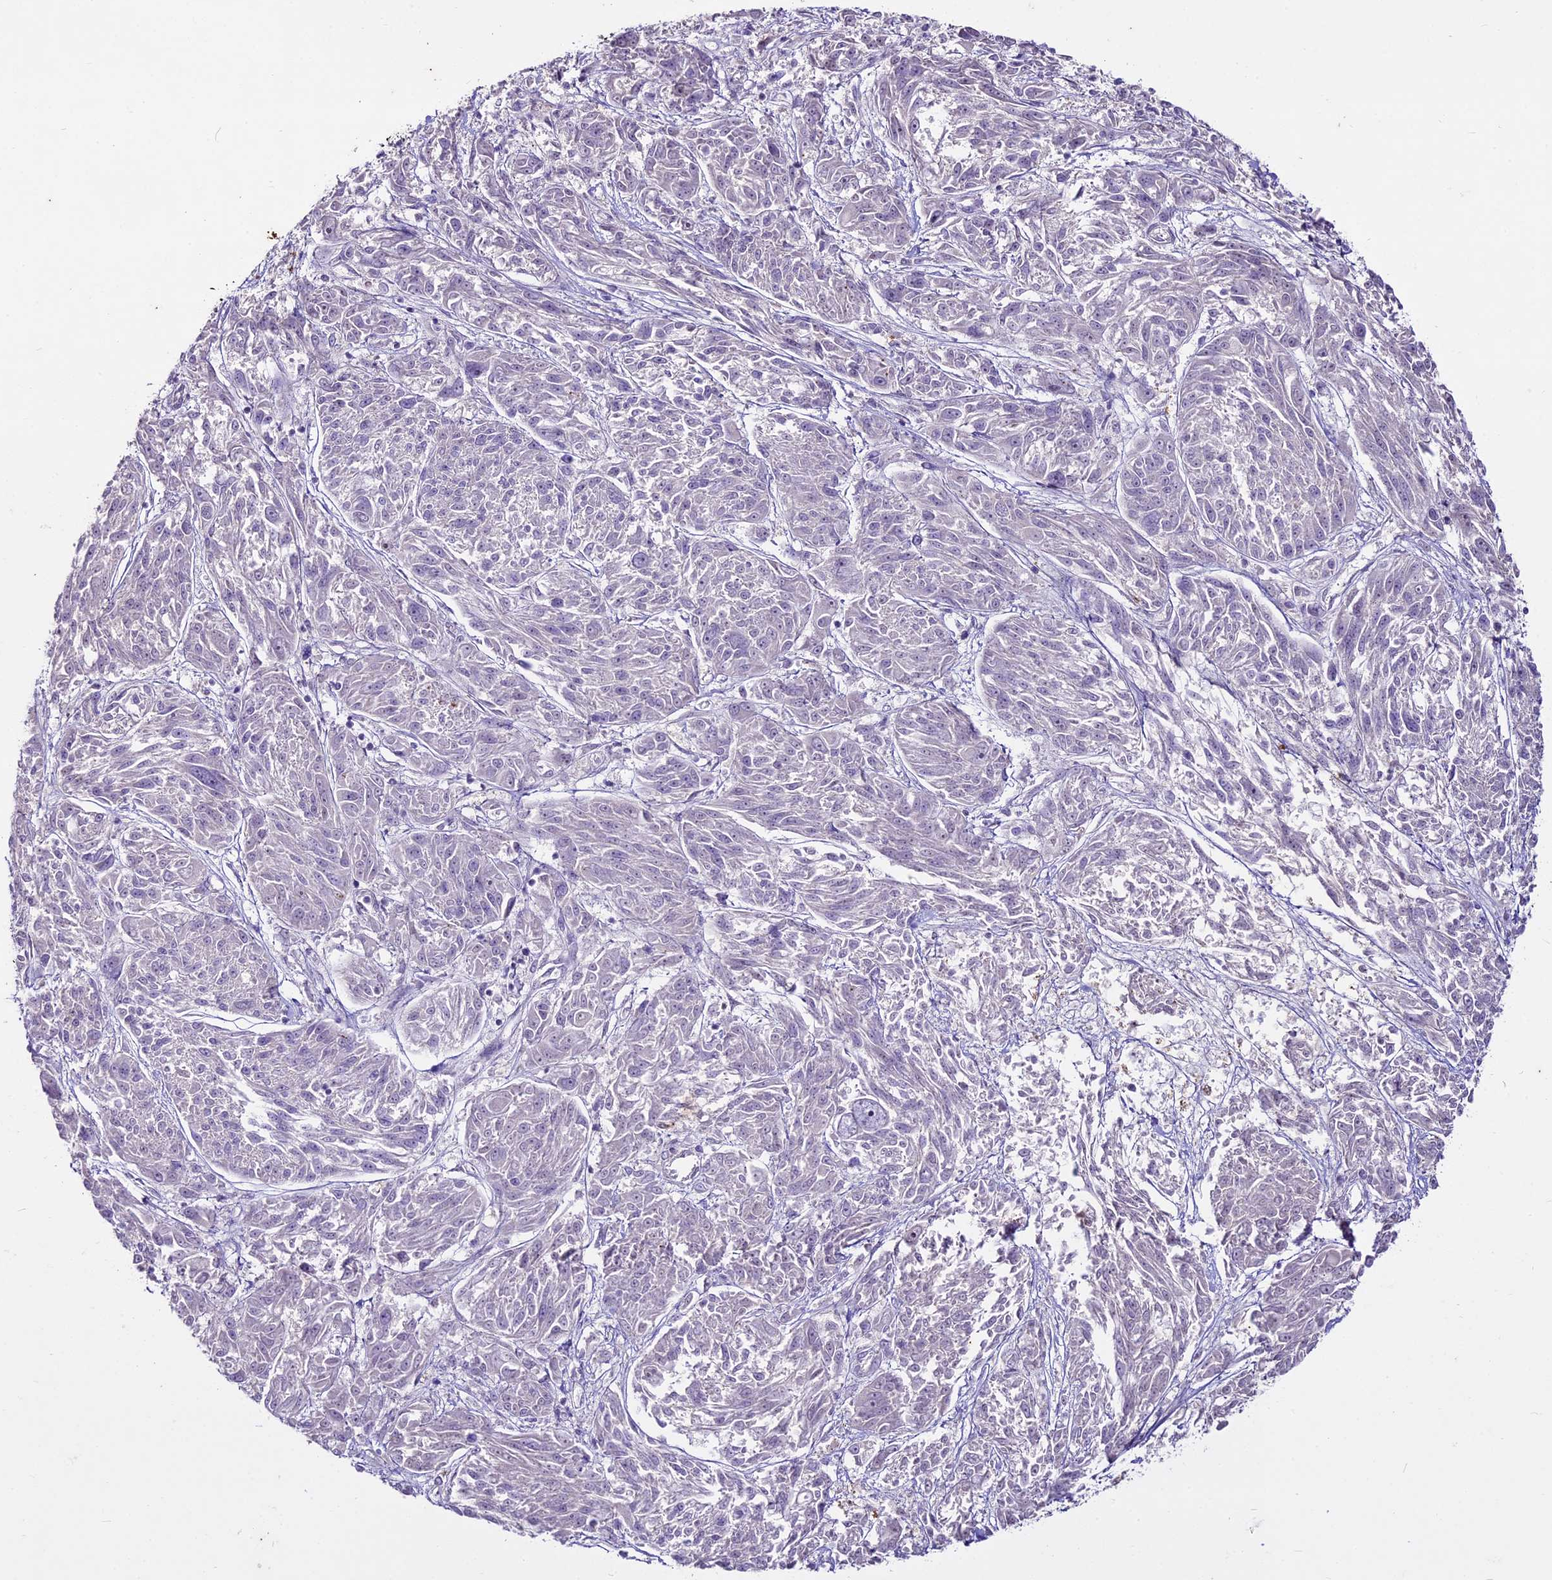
{"staining": {"intensity": "negative", "quantity": "none", "location": "none"}, "tissue": "melanoma", "cell_type": "Tumor cells", "image_type": "cancer", "snomed": [{"axis": "morphology", "description": "Malignant melanoma, NOS"}, {"axis": "topography", "description": "Skin"}], "caption": "This is a photomicrograph of immunohistochemistry (IHC) staining of melanoma, which shows no positivity in tumor cells. Brightfield microscopy of immunohistochemistry stained with DAB (brown) and hematoxylin (blue), captured at high magnification.", "gene": "SUSD3", "patient": {"sex": "male", "age": 53}}